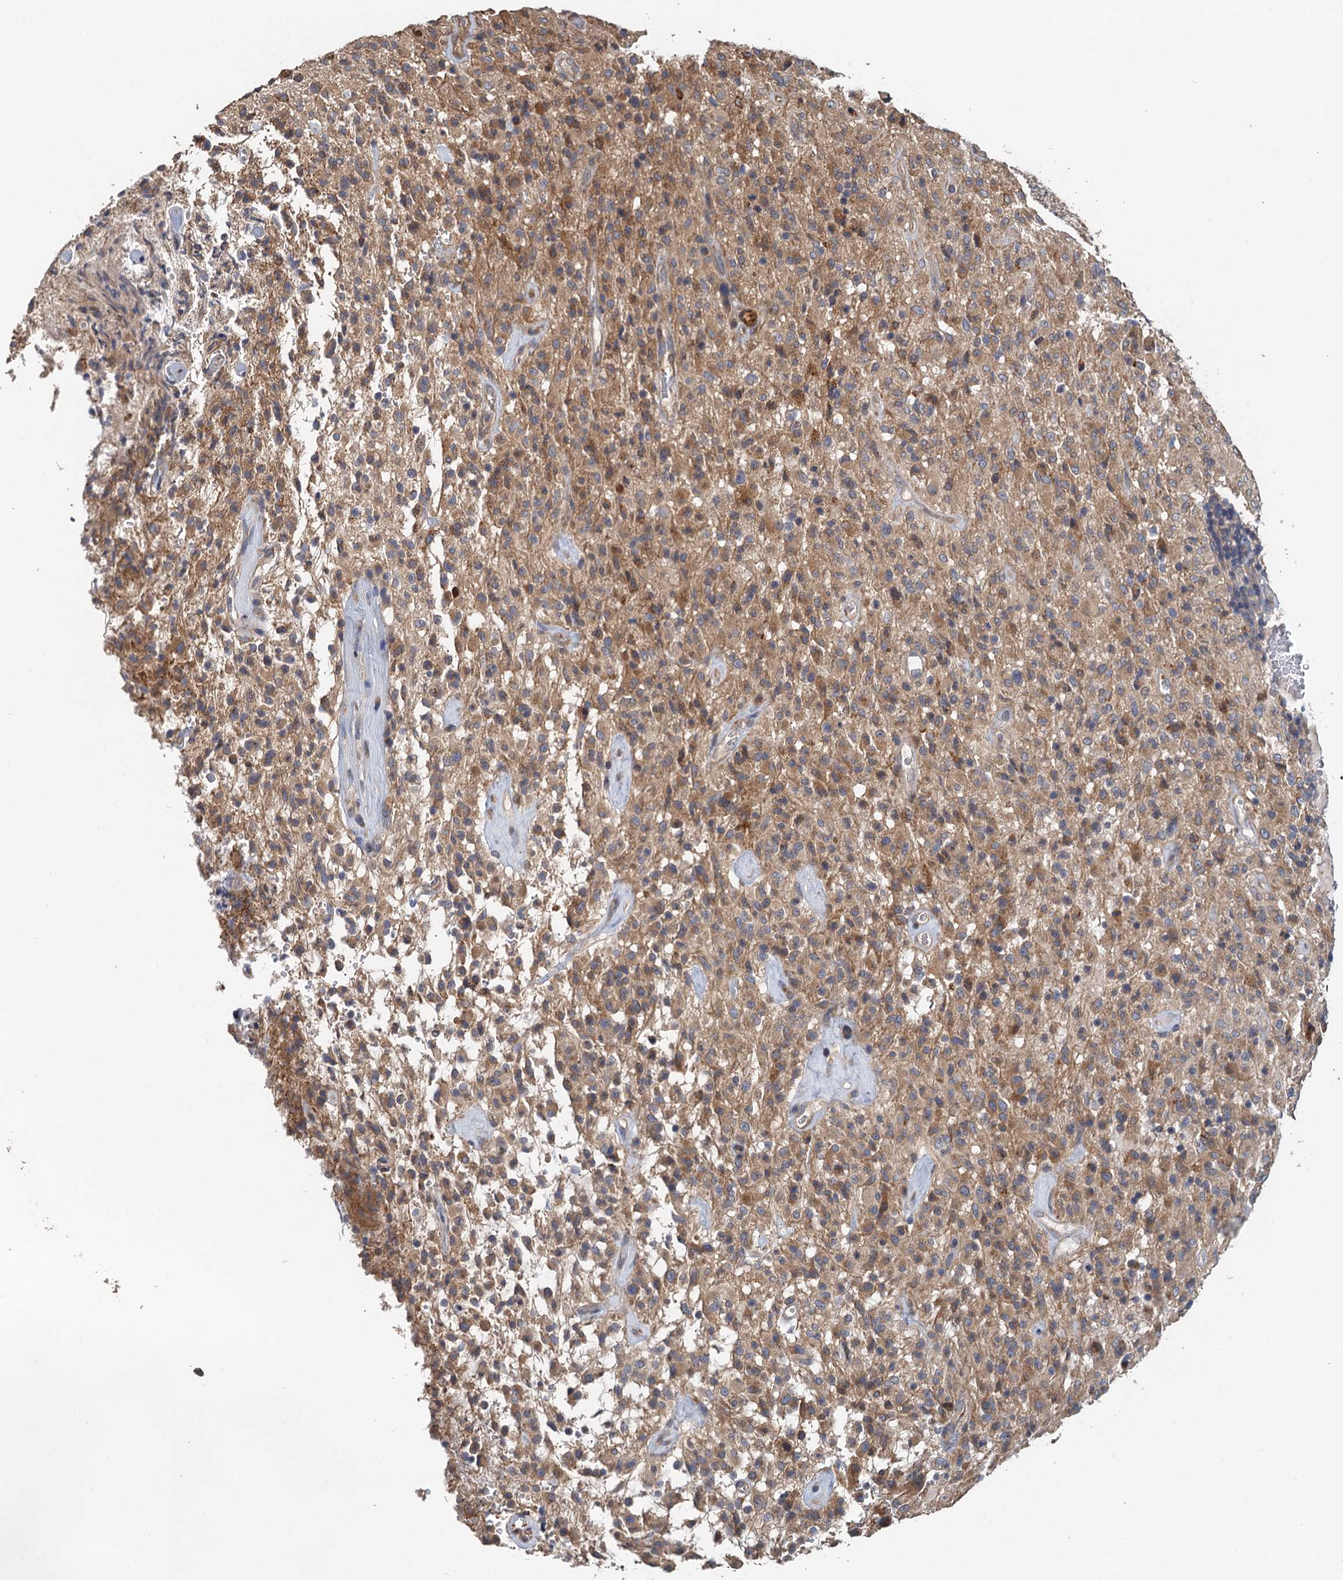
{"staining": {"intensity": "moderate", "quantity": ">75%", "location": "cytoplasmic/membranous"}, "tissue": "glioma", "cell_type": "Tumor cells", "image_type": "cancer", "snomed": [{"axis": "morphology", "description": "Glioma, malignant, High grade"}, {"axis": "topography", "description": "Brain"}], "caption": "Moderate cytoplasmic/membranous expression is appreciated in about >75% of tumor cells in glioma.", "gene": "MEAK7", "patient": {"sex": "female", "age": 57}}